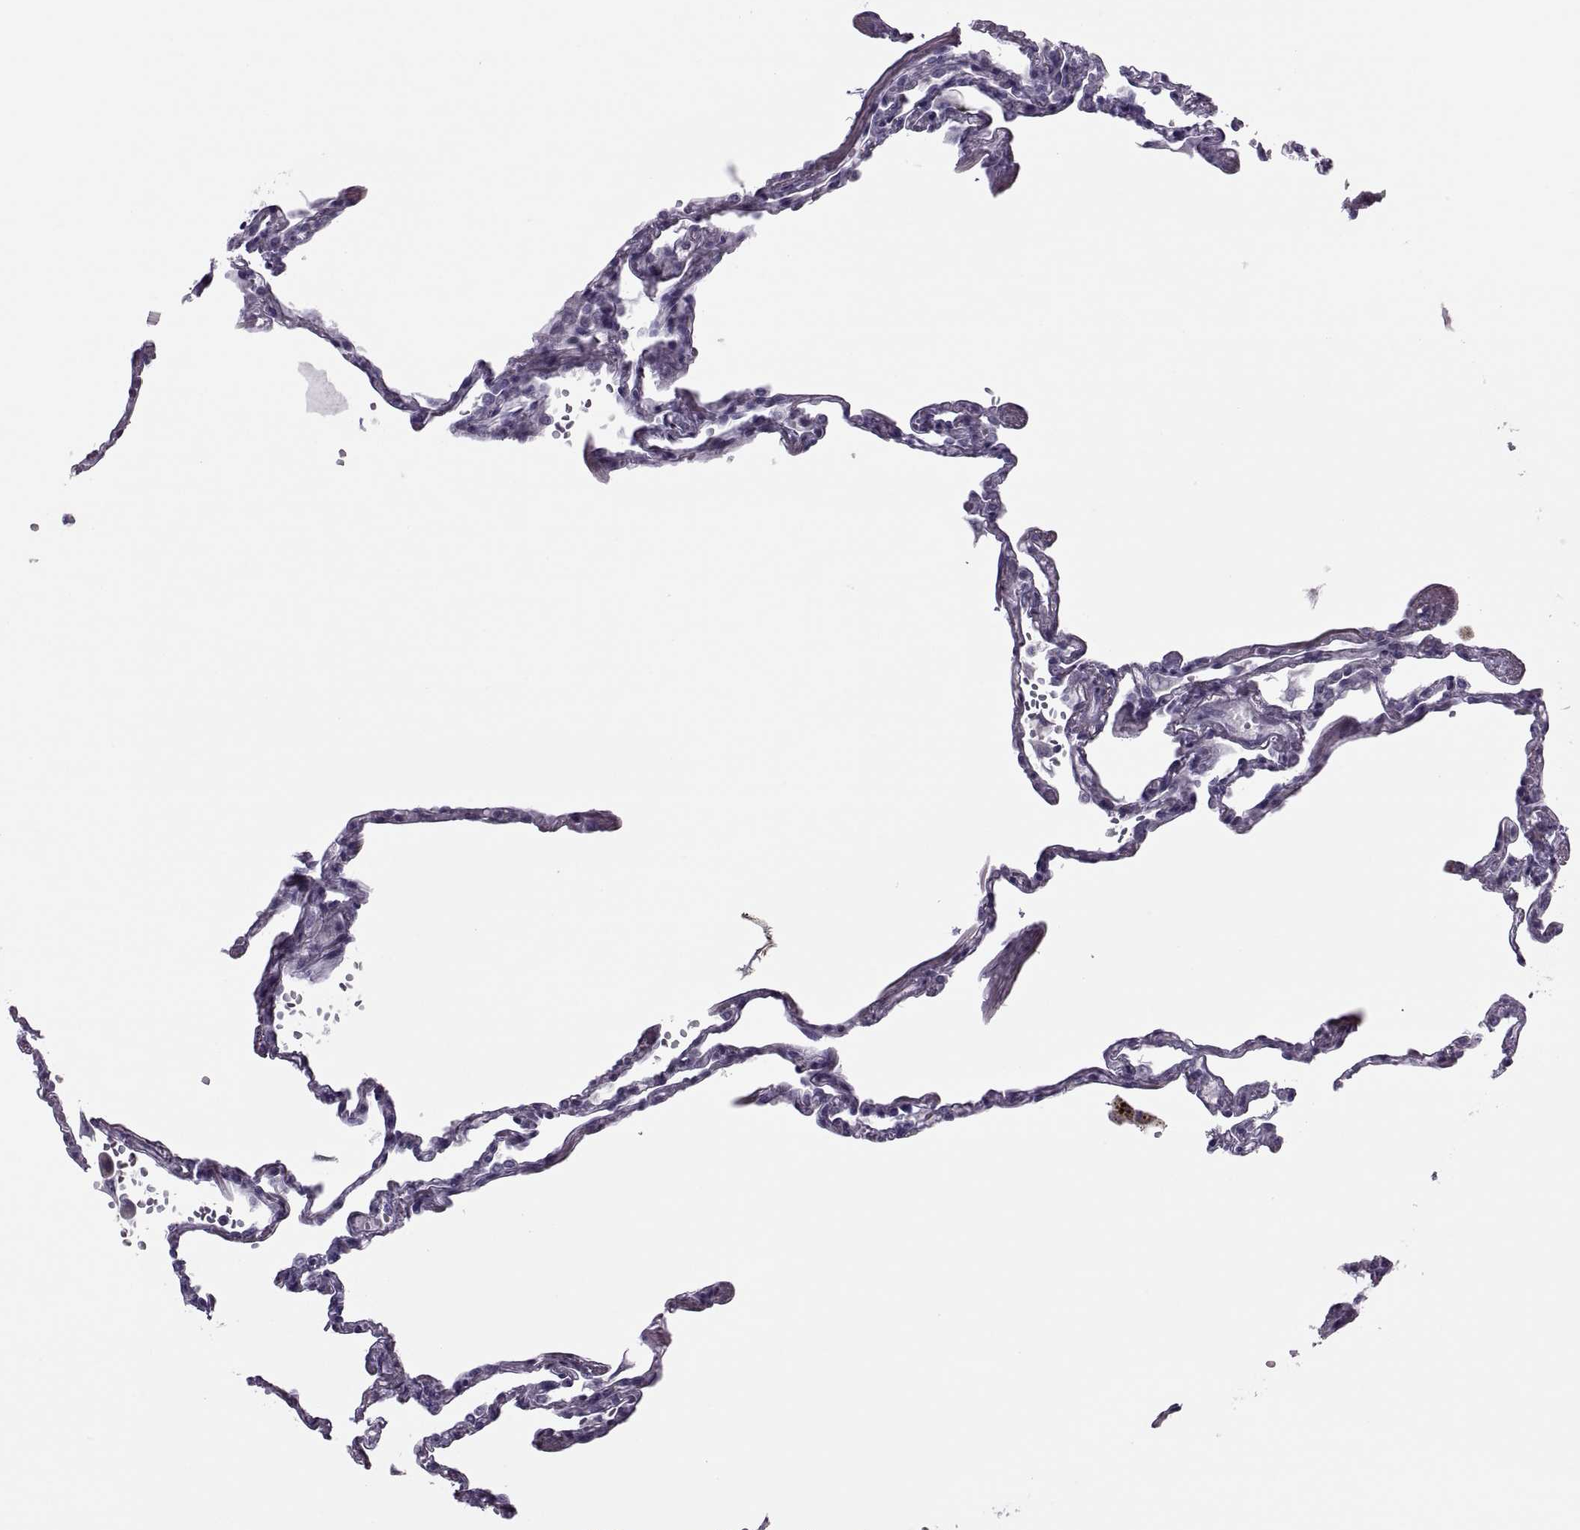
{"staining": {"intensity": "negative", "quantity": "none", "location": "none"}, "tissue": "lung", "cell_type": "Alveolar cells", "image_type": "normal", "snomed": [{"axis": "morphology", "description": "Normal tissue, NOS"}, {"axis": "topography", "description": "Lung"}], "caption": "Alveolar cells are negative for protein expression in unremarkable human lung. Brightfield microscopy of IHC stained with DAB (3,3'-diaminobenzidine) (brown) and hematoxylin (blue), captured at high magnification.", "gene": "SYNGR4", "patient": {"sex": "male", "age": 78}}